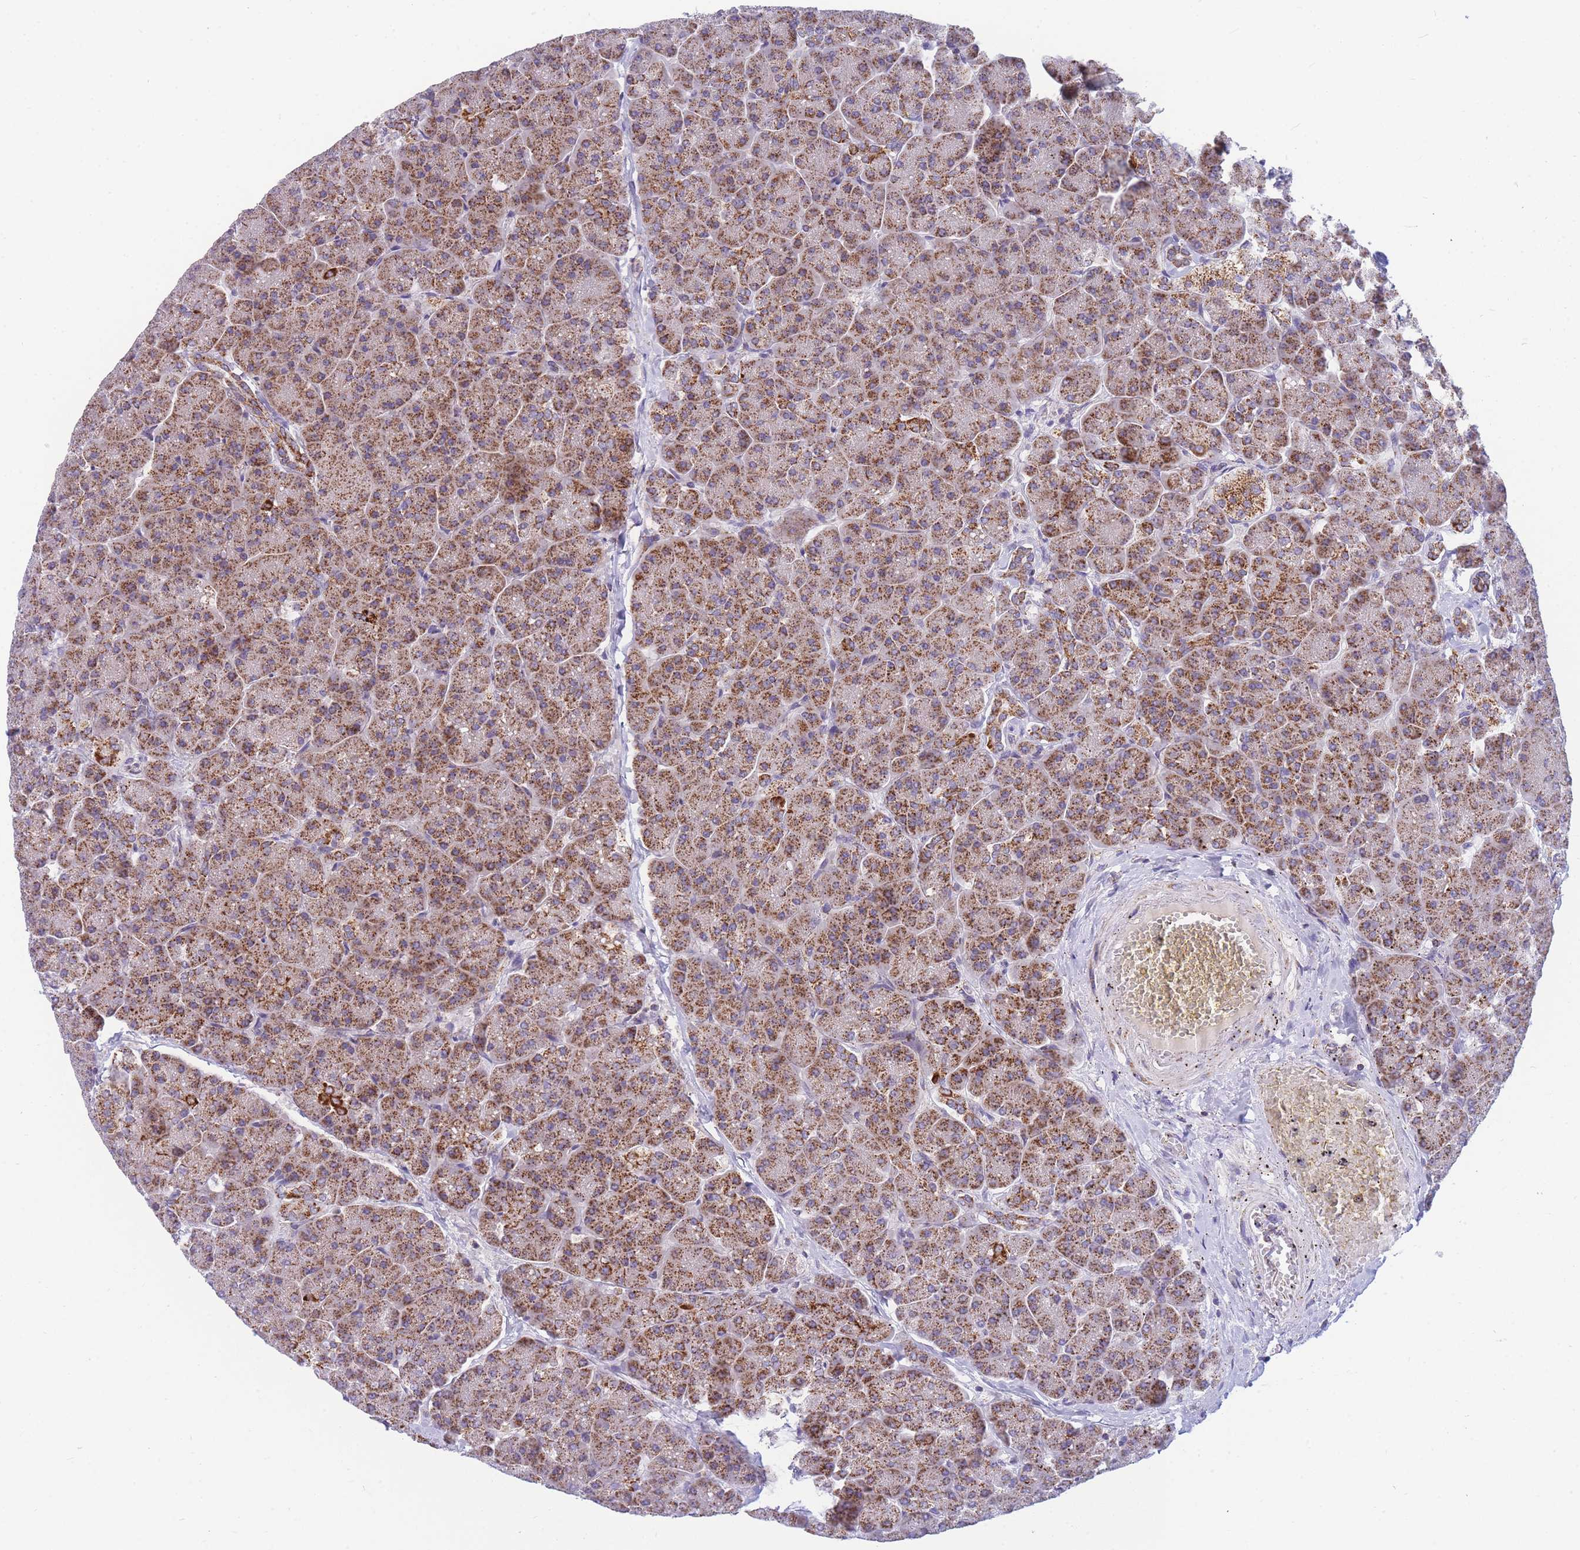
{"staining": {"intensity": "moderate", "quantity": ">75%", "location": "cytoplasmic/membranous"}, "tissue": "pancreas", "cell_type": "Exocrine glandular cells", "image_type": "normal", "snomed": [{"axis": "morphology", "description": "Normal tissue, NOS"}, {"axis": "topography", "description": "Pancreas"}, {"axis": "topography", "description": "Peripheral nerve tissue"}], "caption": "Immunohistochemistry (IHC) photomicrograph of benign human pancreas stained for a protein (brown), which reveals medium levels of moderate cytoplasmic/membranous expression in about >75% of exocrine glandular cells.", "gene": "MRPS11", "patient": {"sex": "male", "age": 54}}